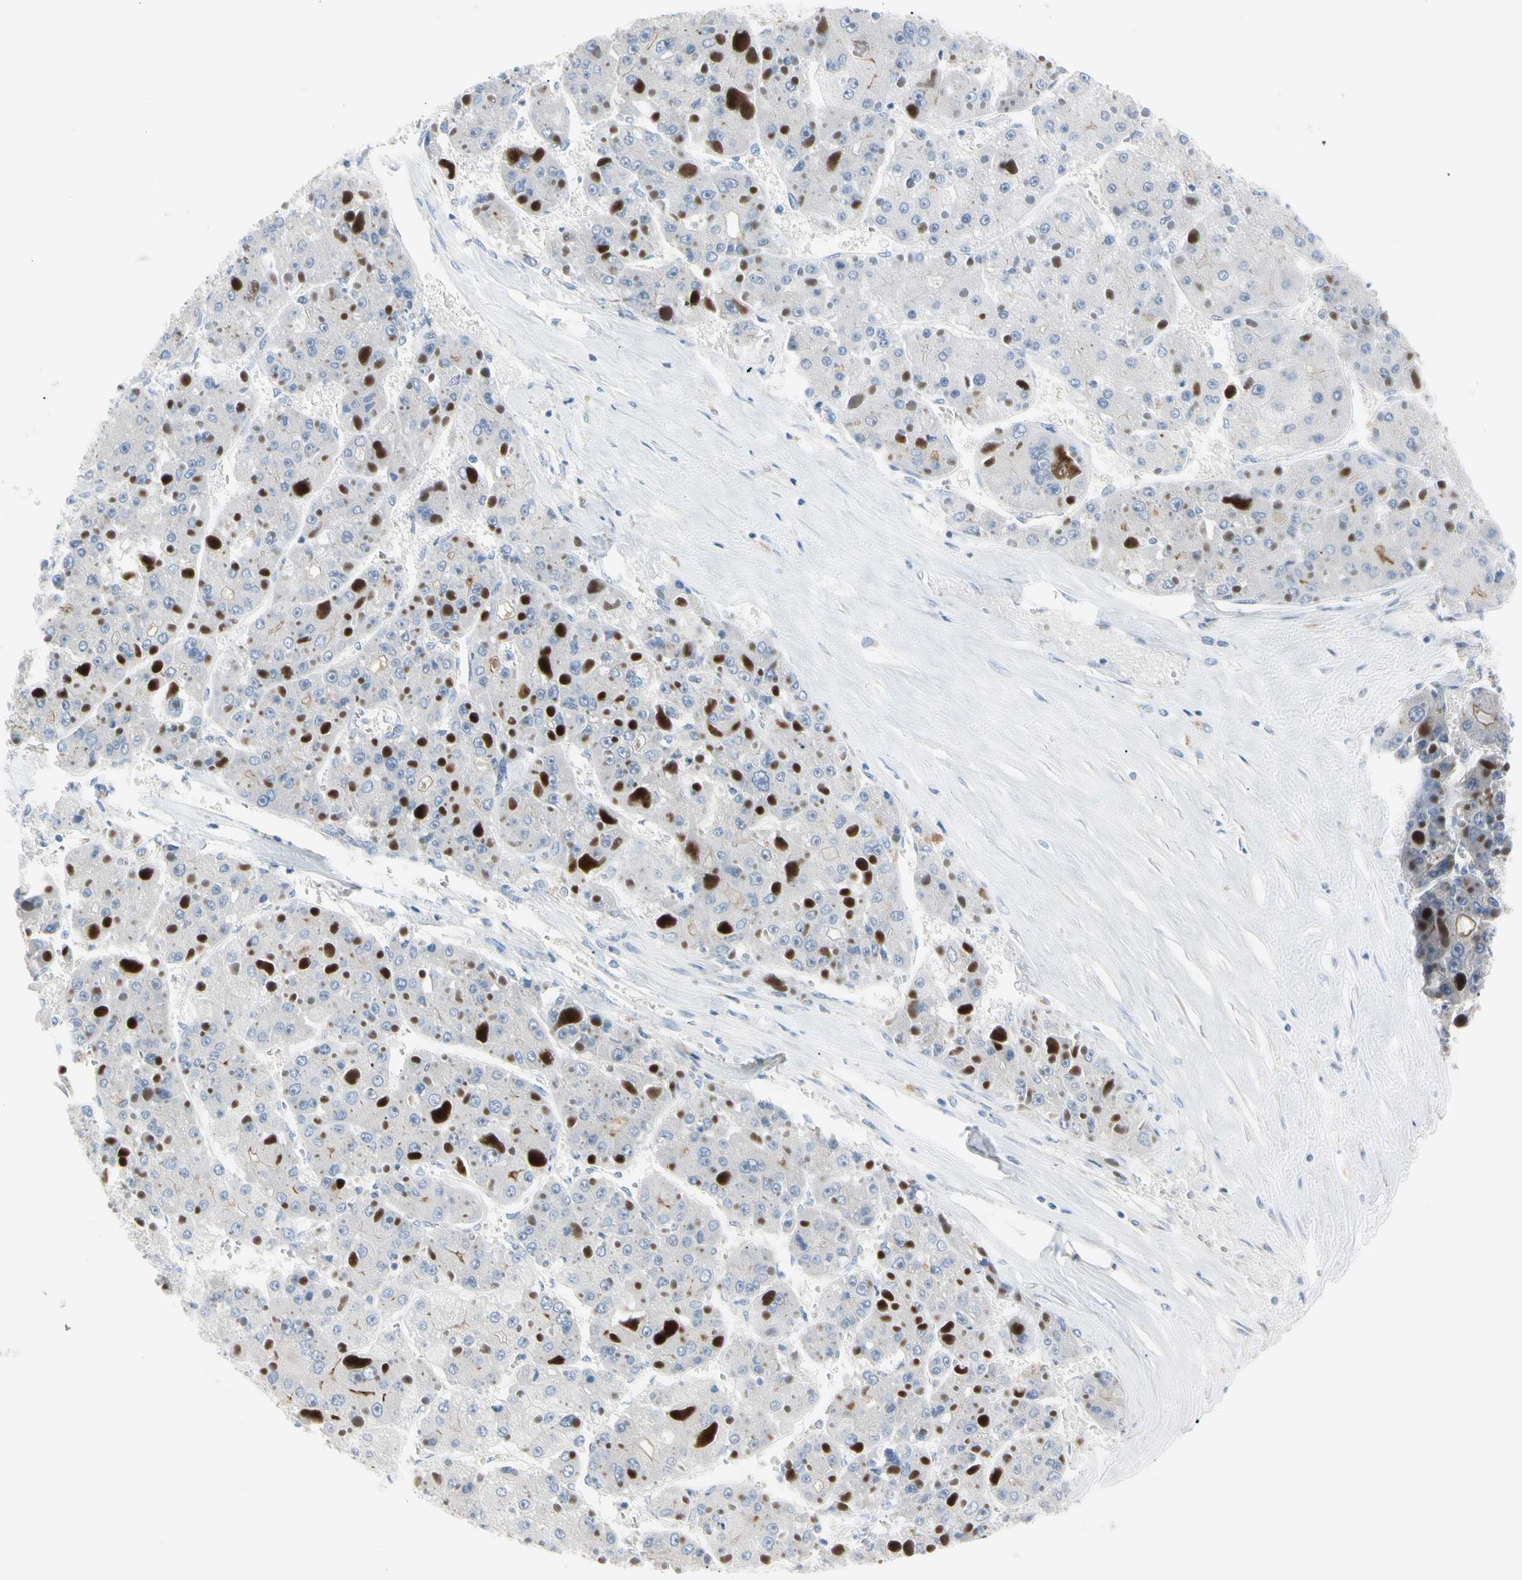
{"staining": {"intensity": "negative", "quantity": "none", "location": "none"}, "tissue": "liver cancer", "cell_type": "Tumor cells", "image_type": "cancer", "snomed": [{"axis": "morphology", "description": "Carcinoma, Hepatocellular, NOS"}, {"axis": "topography", "description": "Liver"}], "caption": "IHC image of neoplastic tissue: human hepatocellular carcinoma (liver) stained with DAB (3,3'-diaminobenzidine) shows no significant protein expression in tumor cells.", "gene": "MARK1", "patient": {"sex": "female", "age": 73}}